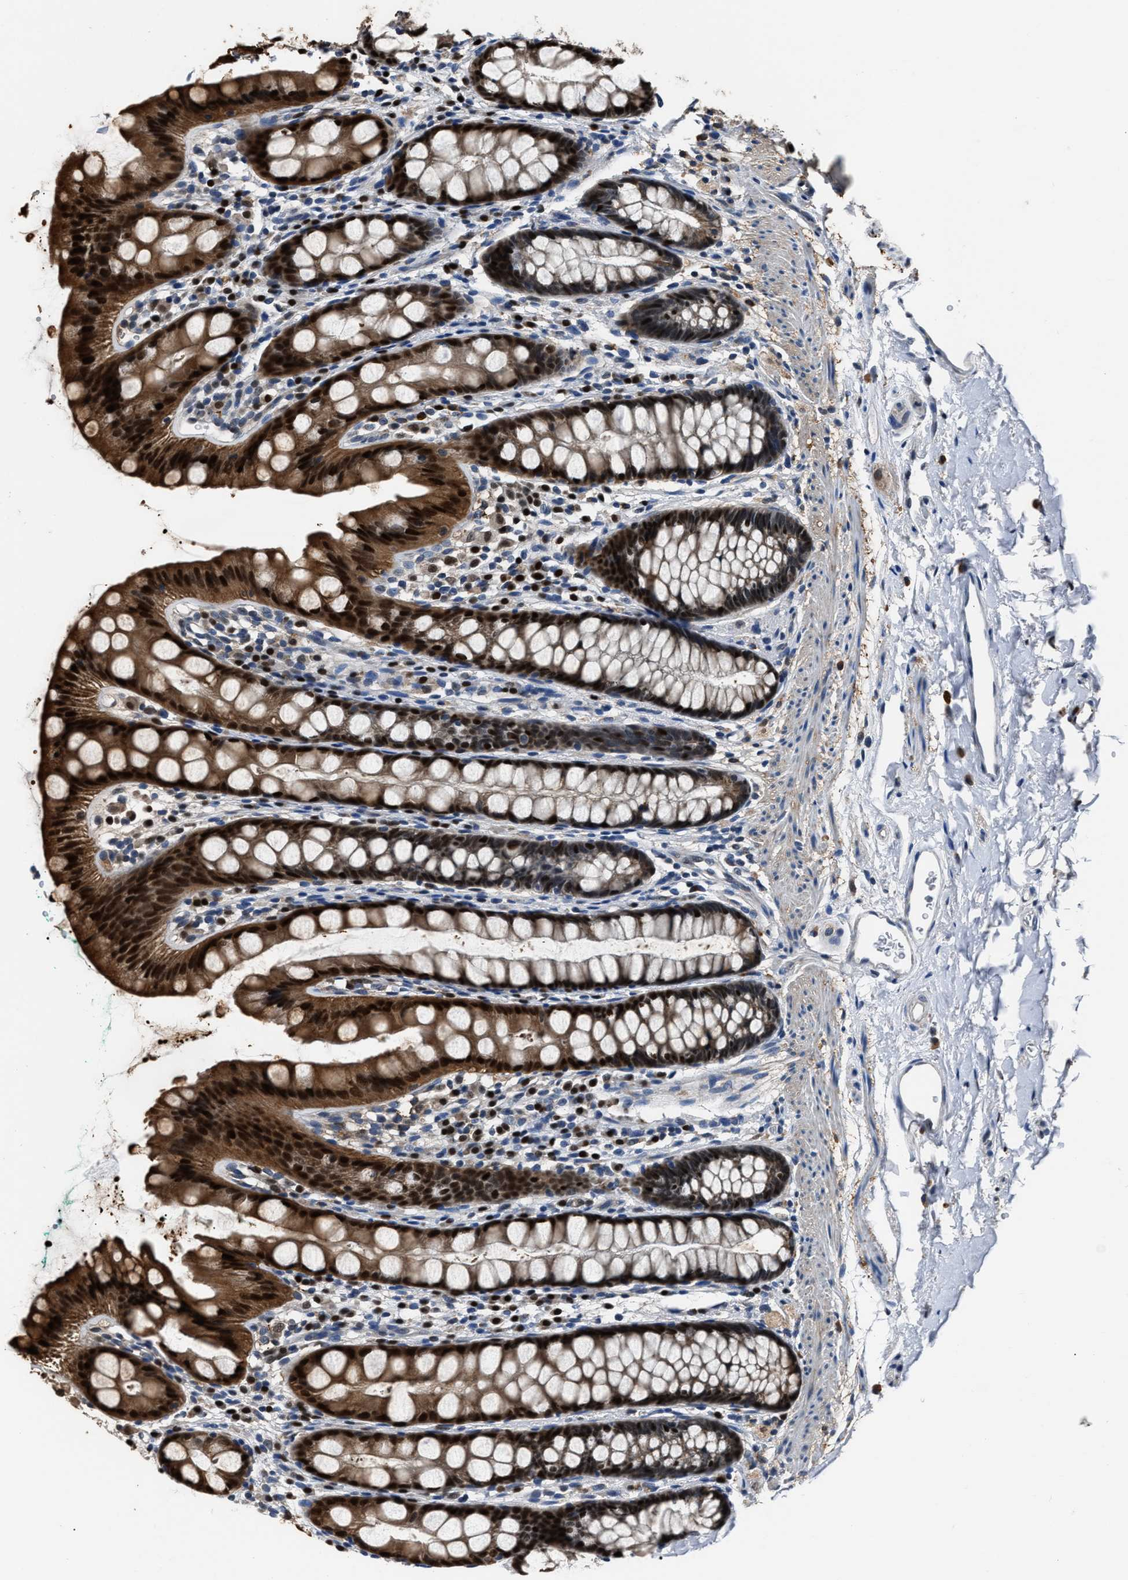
{"staining": {"intensity": "strong", "quantity": ">75%", "location": "cytoplasmic/membranous,nuclear"}, "tissue": "rectum", "cell_type": "Glandular cells", "image_type": "normal", "snomed": [{"axis": "morphology", "description": "Normal tissue, NOS"}, {"axis": "topography", "description": "Rectum"}], "caption": "This photomicrograph demonstrates IHC staining of normal rectum, with high strong cytoplasmic/membranous,nuclear expression in about >75% of glandular cells.", "gene": "NSUN5", "patient": {"sex": "female", "age": 65}}